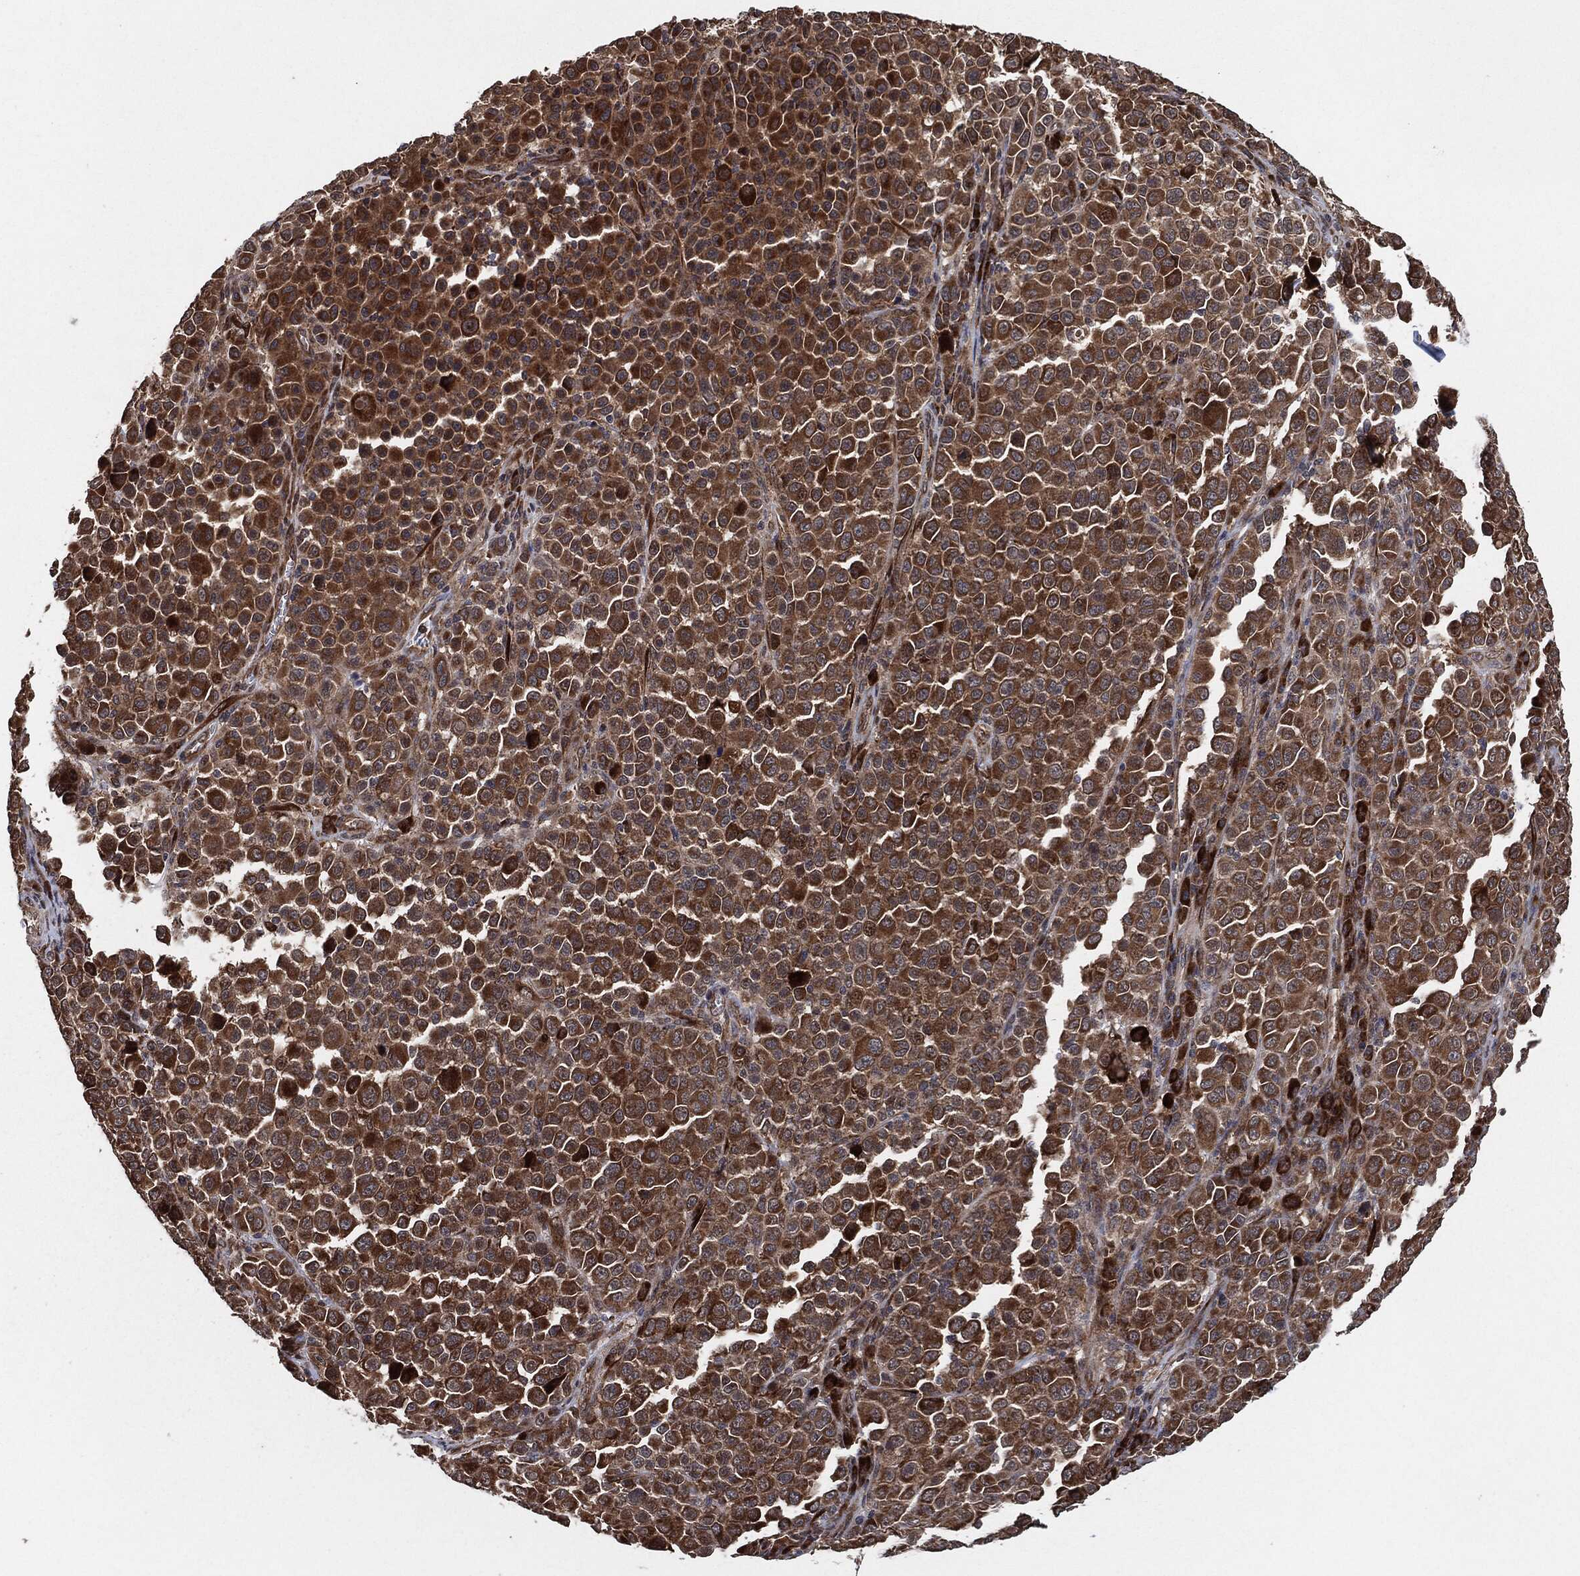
{"staining": {"intensity": "strong", "quantity": ">75%", "location": "cytoplasmic/membranous"}, "tissue": "melanoma", "cell_type": "Tumor cells", "image_type": "cancer", "snomed": [{"axis": "morphology", "description": "Malignant melanoma, NOS"}, {"axis": "topography", "description": "Skin"}], "caption": "Immunohistochemistry (DAB (3,3'-diaminobenzidine)) staining of malignant melanoma displays strong cytoplasmic/membranous protein staining in approximately >75% of tumor cells.", "gene": "BCAR1", "patient": {"sex": "female", "age": 57}}